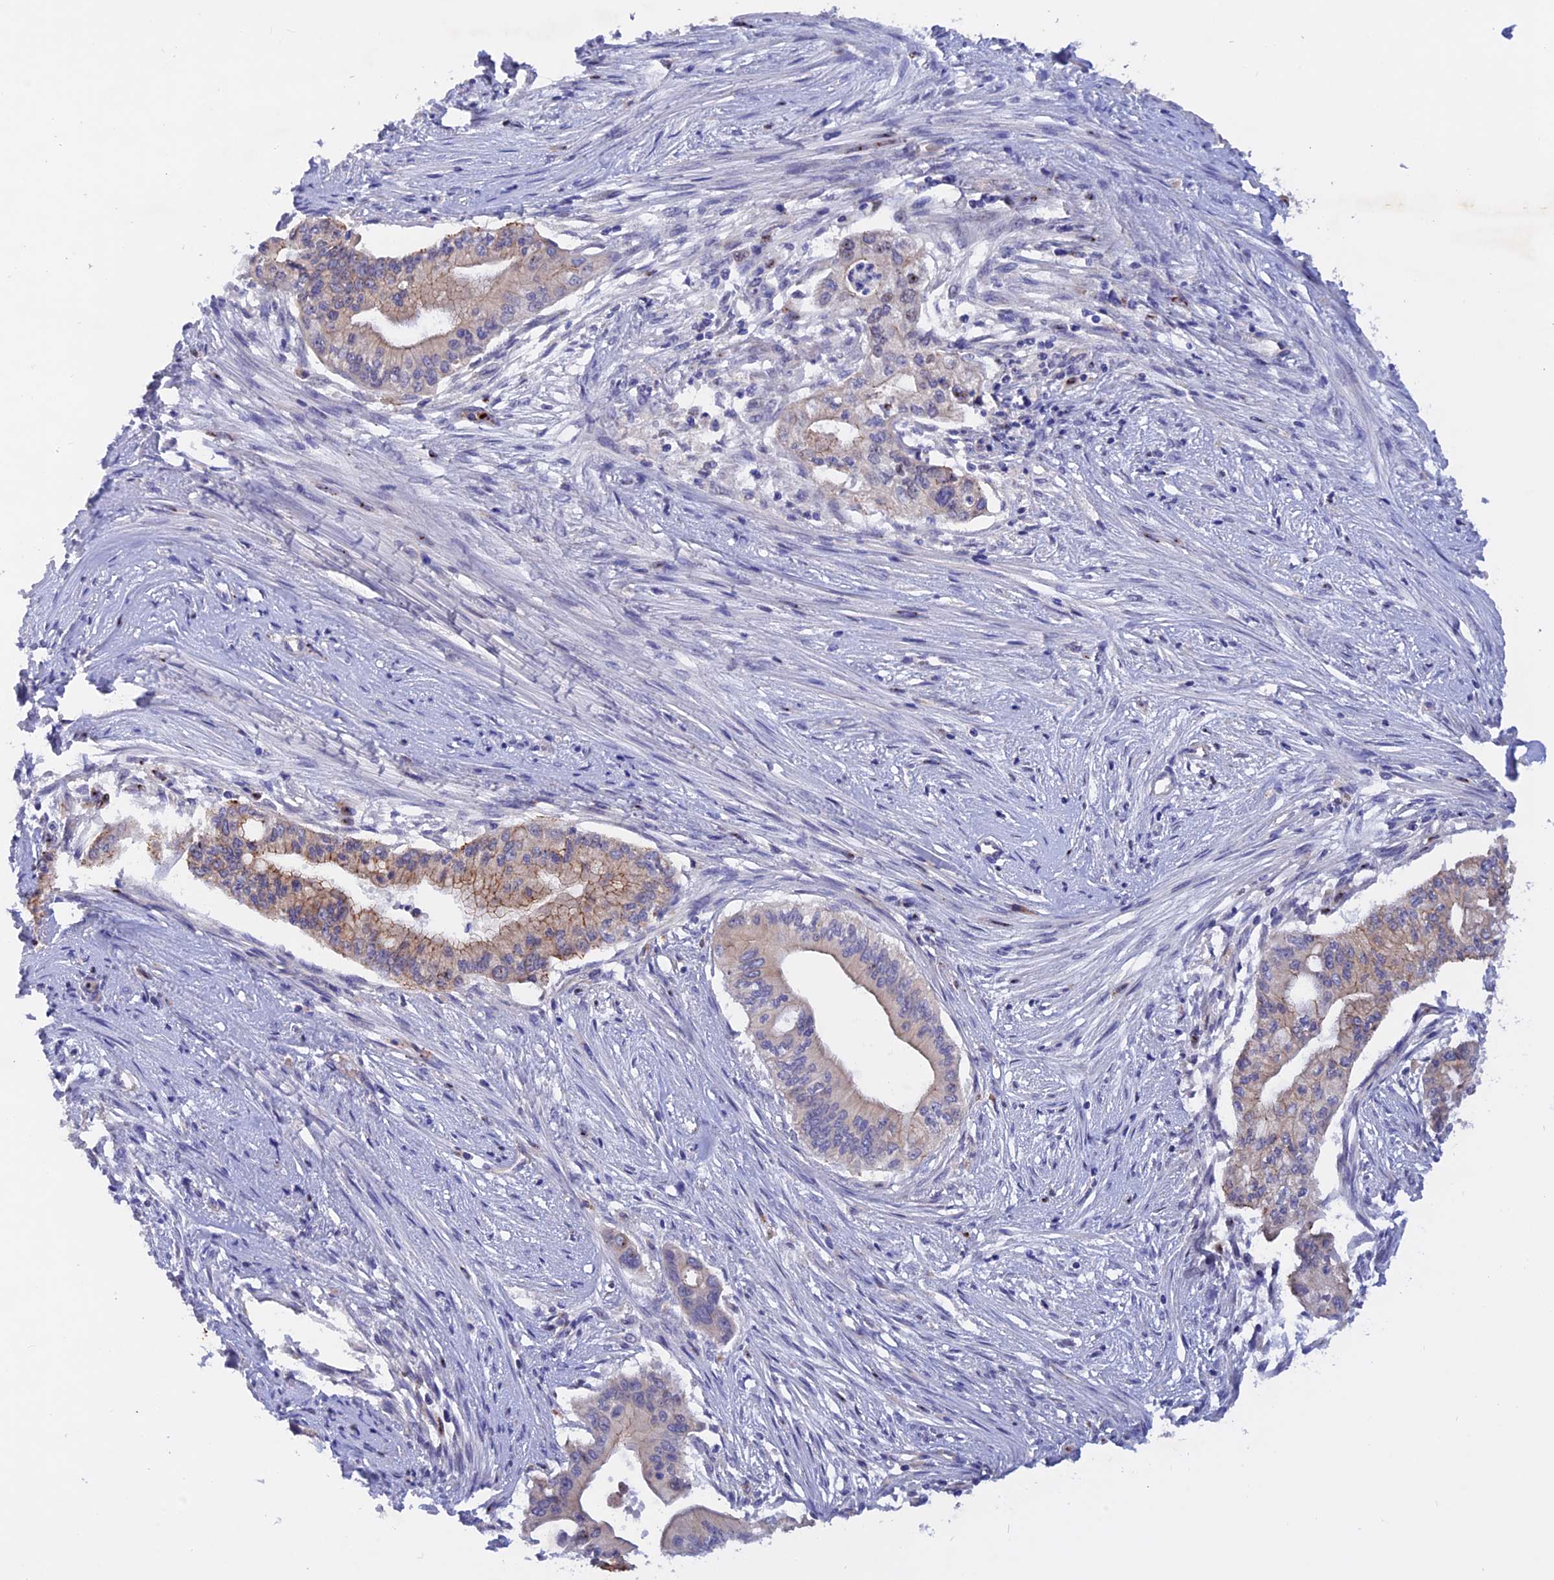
{"staining": {"intensity": "moderate", "quantity": "25%-75%", "location": "cytoplasmic/membranous,nuclear"}, "tissue": "pancreatic cancer", "cell_type": "Tumor cells", "image_type": "cancer", "snomed": [{"axis": "morphology", "description": "Adenocarcinoma, NOS"}, {"axis": "topography", "description": "Pancreas"}], "caption": "Pancreatic cancer was stained to show a protein in brown. There is medium levels of moderate cytoplasmic/membranous and nuclear positivity in about 25%-75% of tumor cells.", "gene": "GK5", "patient": {"sex": "male", "age": 46}}